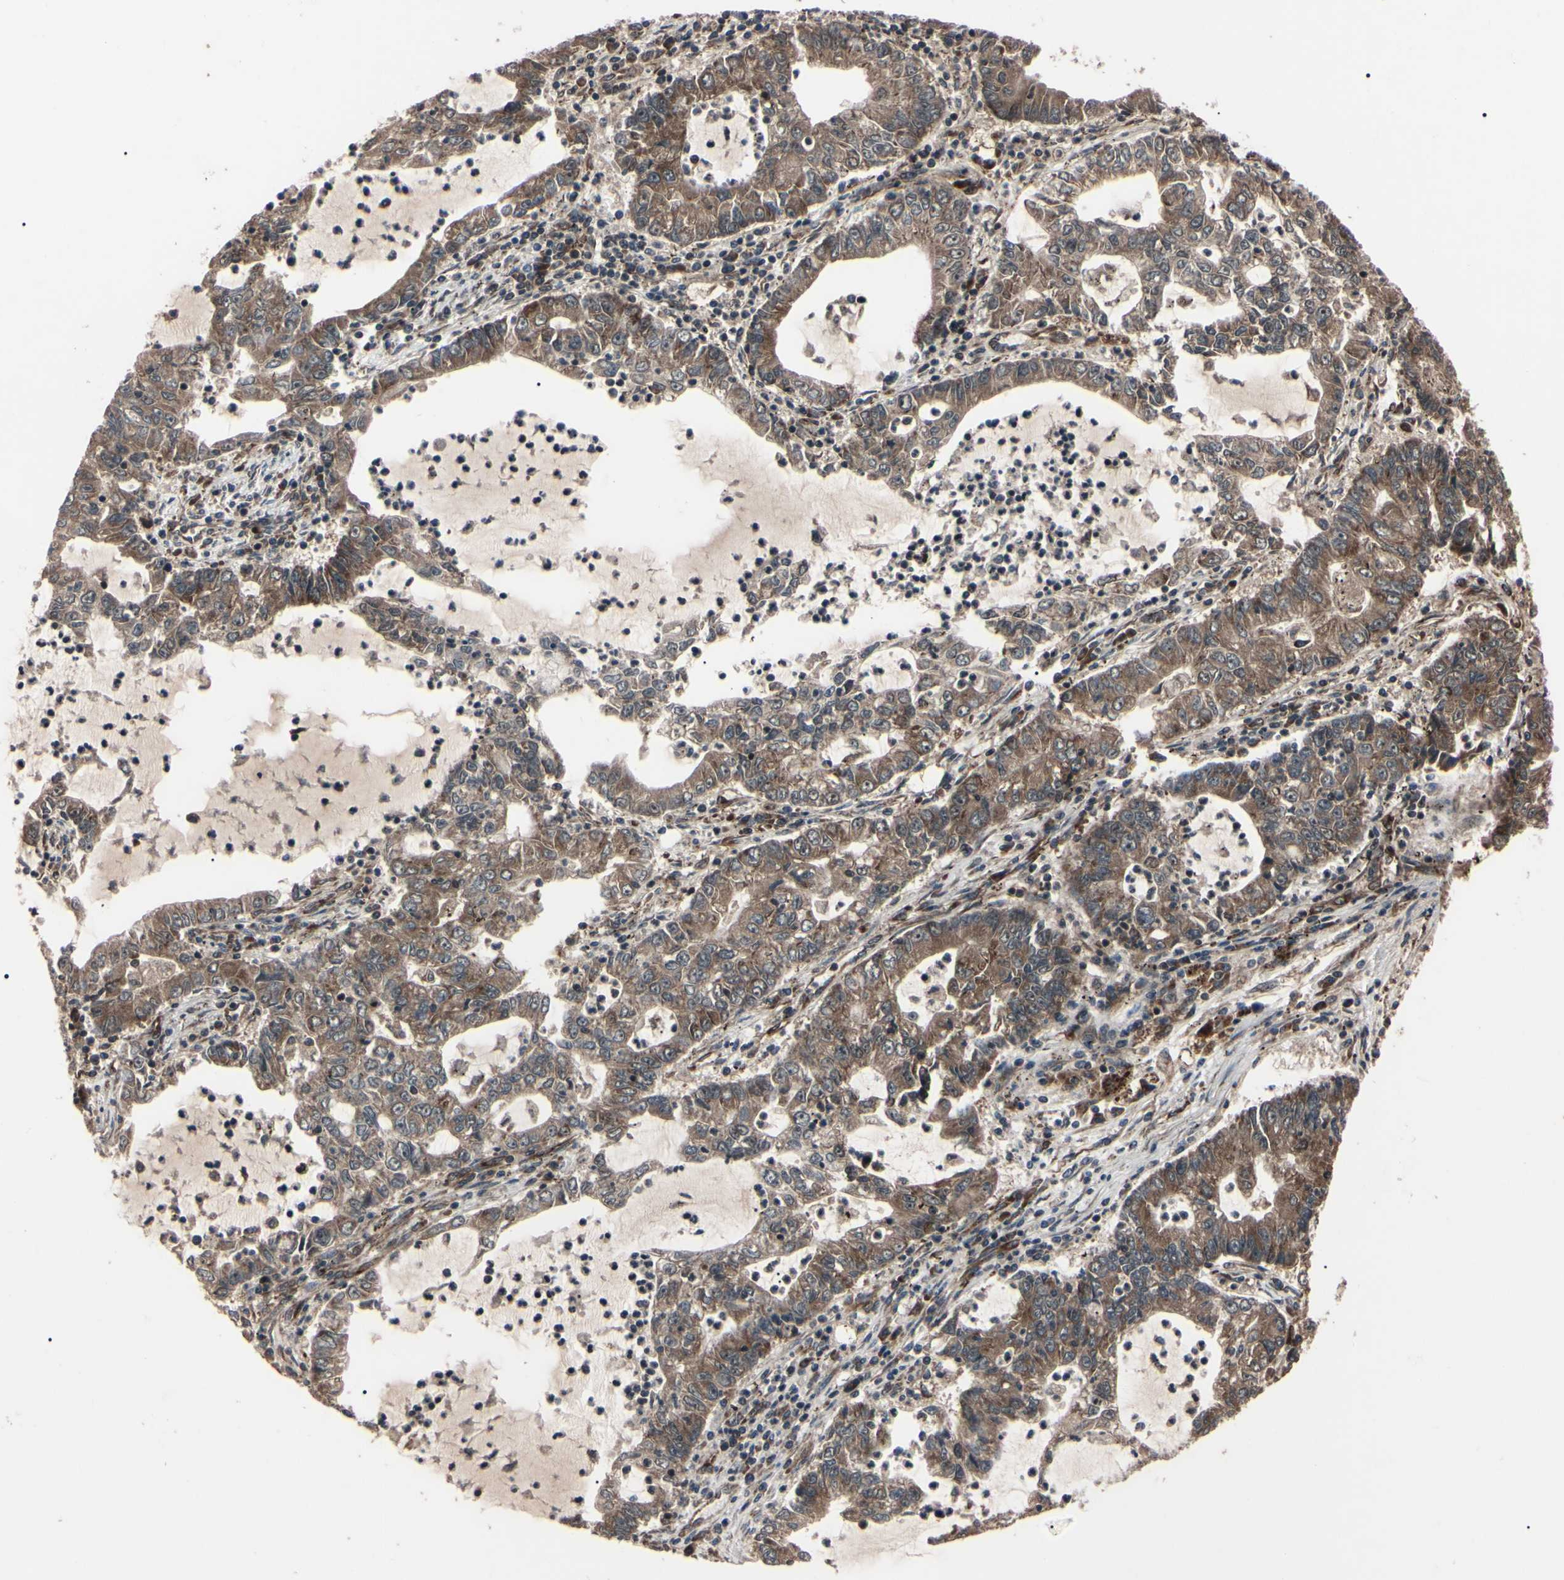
{"staining": {"intensity": "moderate", "quantity": ">75%", "location": "cytoplasmic/membranous"}, "tissue": "lung cancer", "cell_type": "Tumor cells", "image_type": "cancer", "snomed": [{"axis": "morphology", "description": "Adenocarcinoma, NOS"}, {"axis": "topography", "description": "Lung"}], "caption": "An image showing moderate cytoplasmic/membranous staining in about >75% of tumor cells in adenocarcinoma (lung), as visualized by brown immunohistochemical staining.", "gene": "GUCY1B1", "patient": {"sex": "female", "age": 51}}